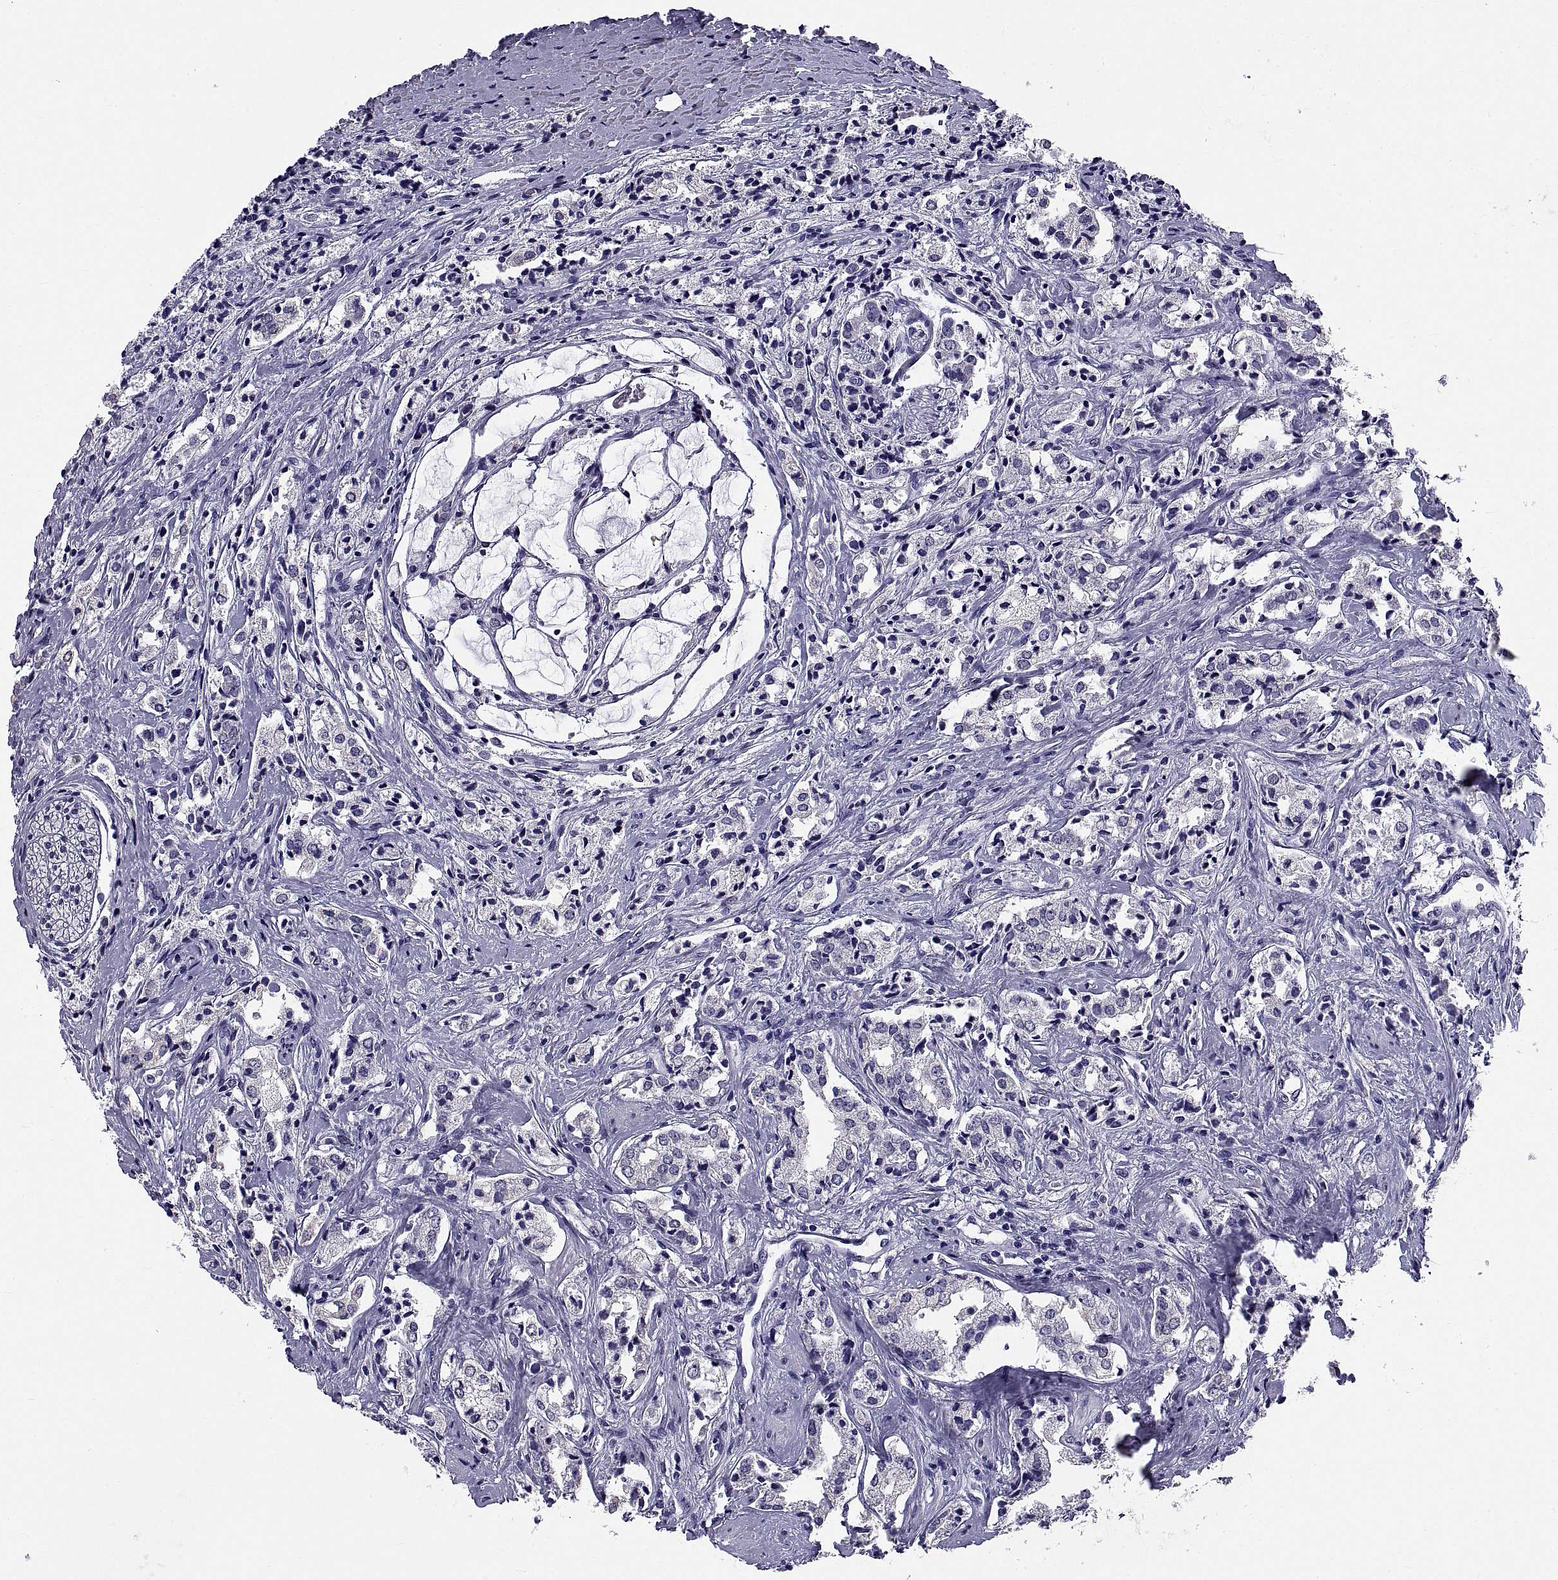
{"staining": {"intensity": "negative", "quantity": "none", "location": "none"}, "tissue": "prostate cancer", "cell_type": "Tumor cells", "image_type": "cancer", "snomed": [{"axis": "morphology", "description": "Adenocarcinoma, NOS"}, {"axis": "topography", "description": "Prostate"}], "caption": "Immunohistochemical staining of human prostate adenocarcinoma exhibits no significant expression in tumor cells.", "gene": "TGFBR3L", "patient": {"sex": "male", "age": 66}}